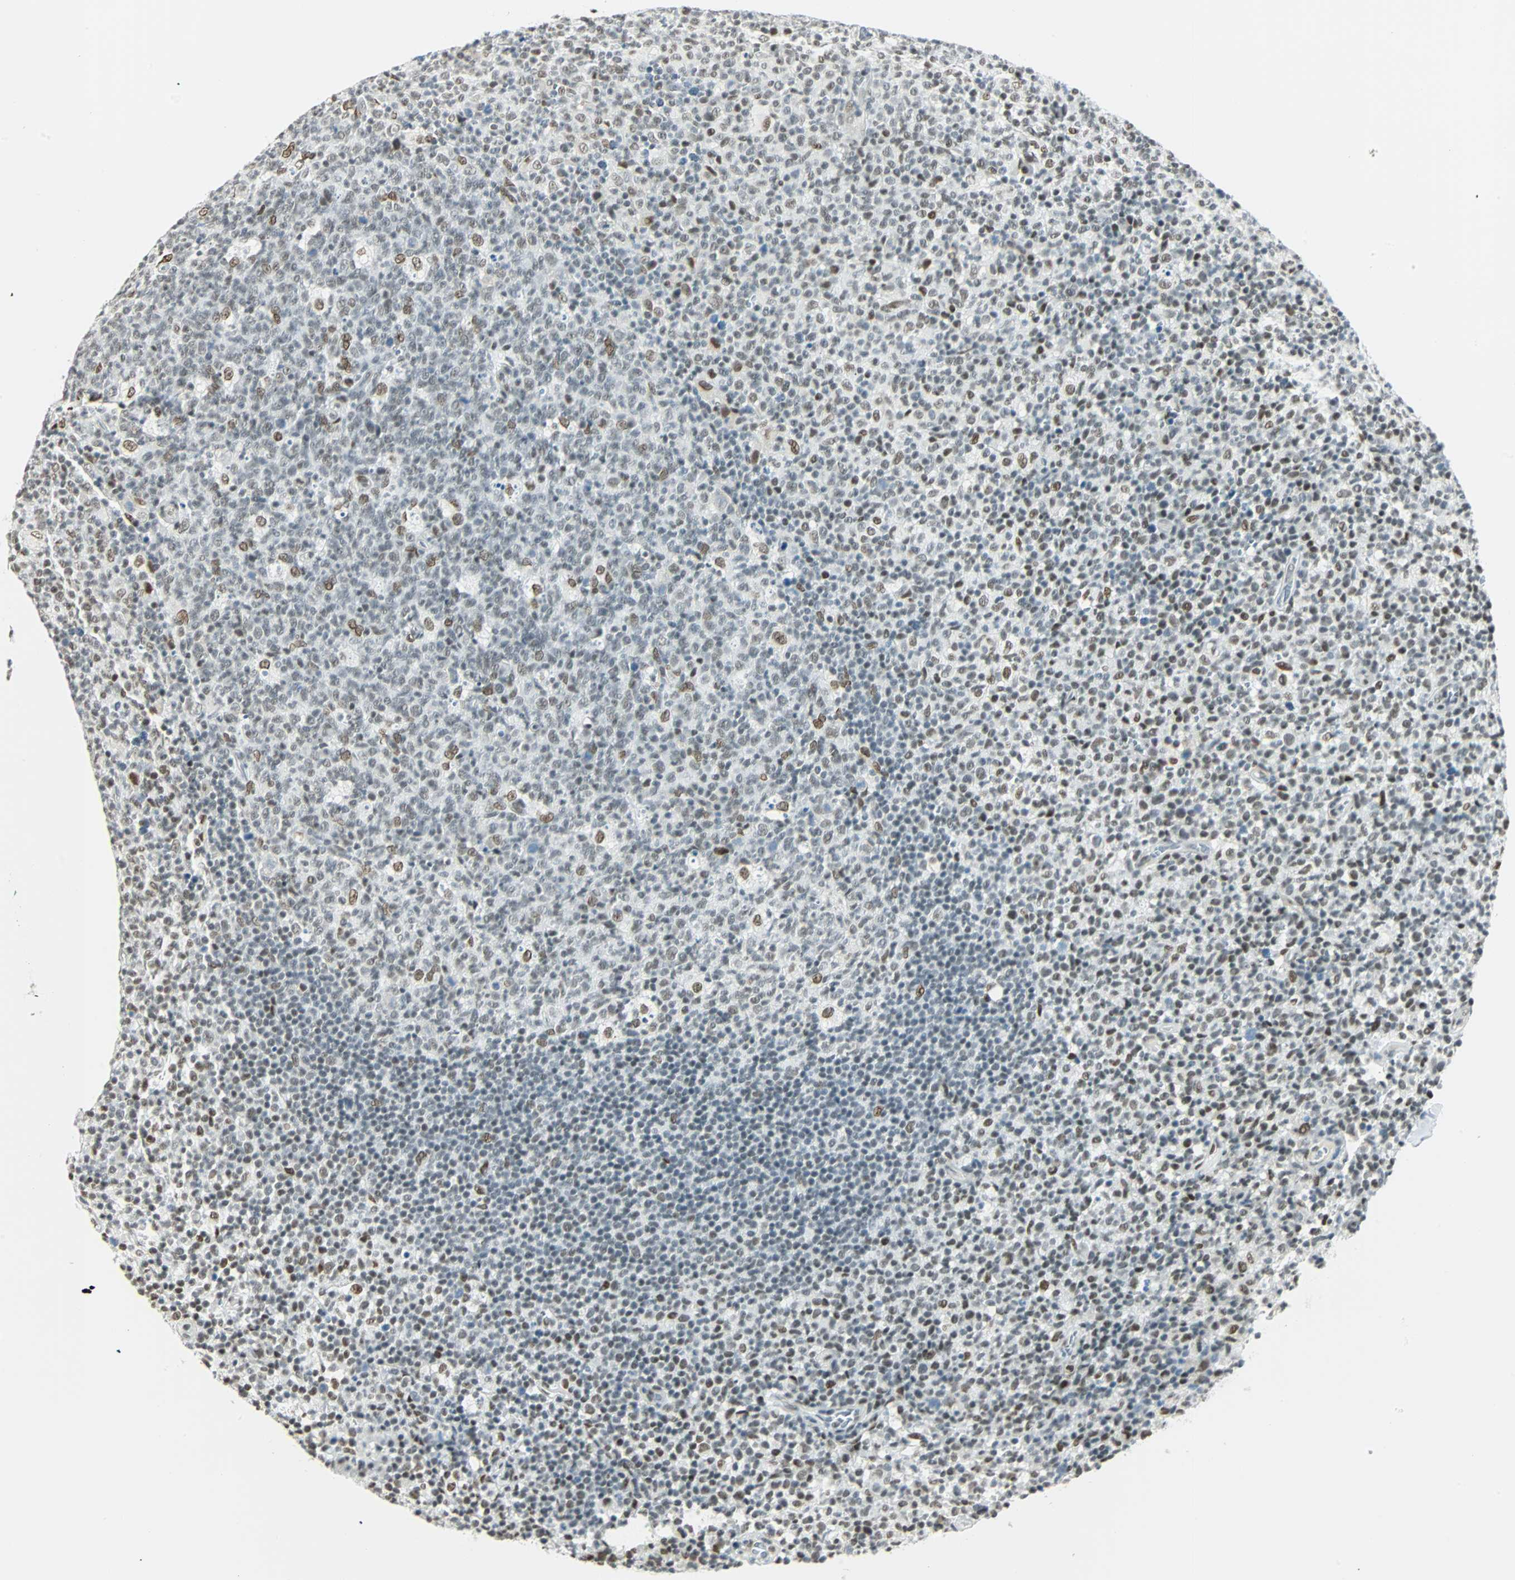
{"staining": {"intensity": "moderate", "quantity": "<25%", "location": "nuclear"}, "tissue": "lymph node", "cell_type": "Germinal center cells", "image_type": "normal", "snomed": [{"axis": "morphology", "description": "Normal tissue, NOS"}, {"axis": "morphology", "description": "Inflammation, NOS"}, {"axis": "topography", "description": "Lymph node"}], "caption": "Moderate nuclear staining is present in about <25% of germinal center cells in unremarkable lymph node.", "gene": "NELFE", "patient": {"sex": "male", "age": 55}}